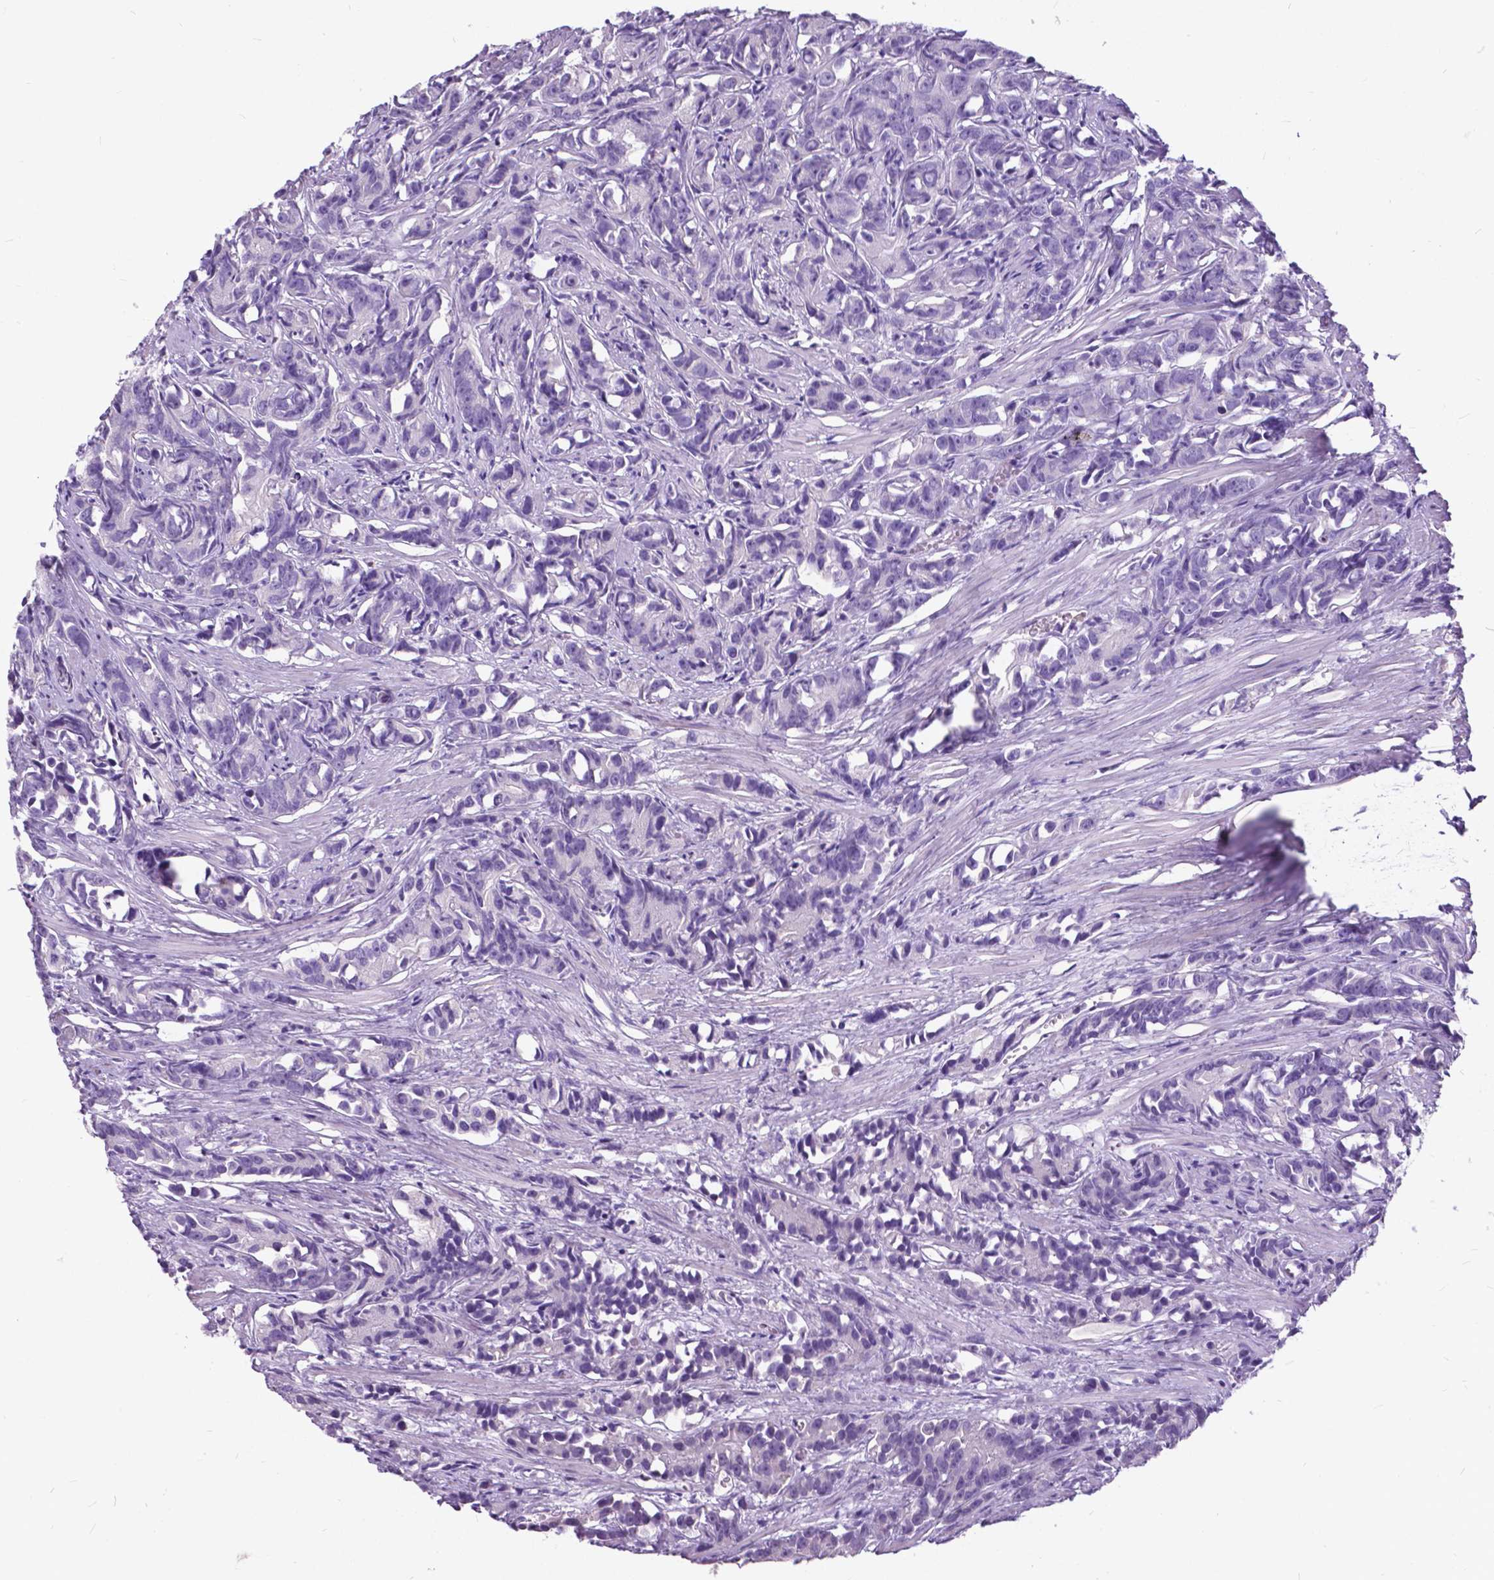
{"staining": {"intensity": "negative", "quantity": "none", "location": "none"}, "tissue": "prostate cancer", "cell_type": "Tumor cells", "image_type": "cancer", "snomed": [{"axis": "morphology", "description": "Adenocarcinoma, High grade"}, {"axis": "topography", "description": "Prostate"}], "caption": "Immunohistochemistry (IHC) of prostate cancer displays no expression in tumor cells. Nuclei are stained in blue.", "gene": "BSND", "patient": {"sex": "male", "age": 90}}